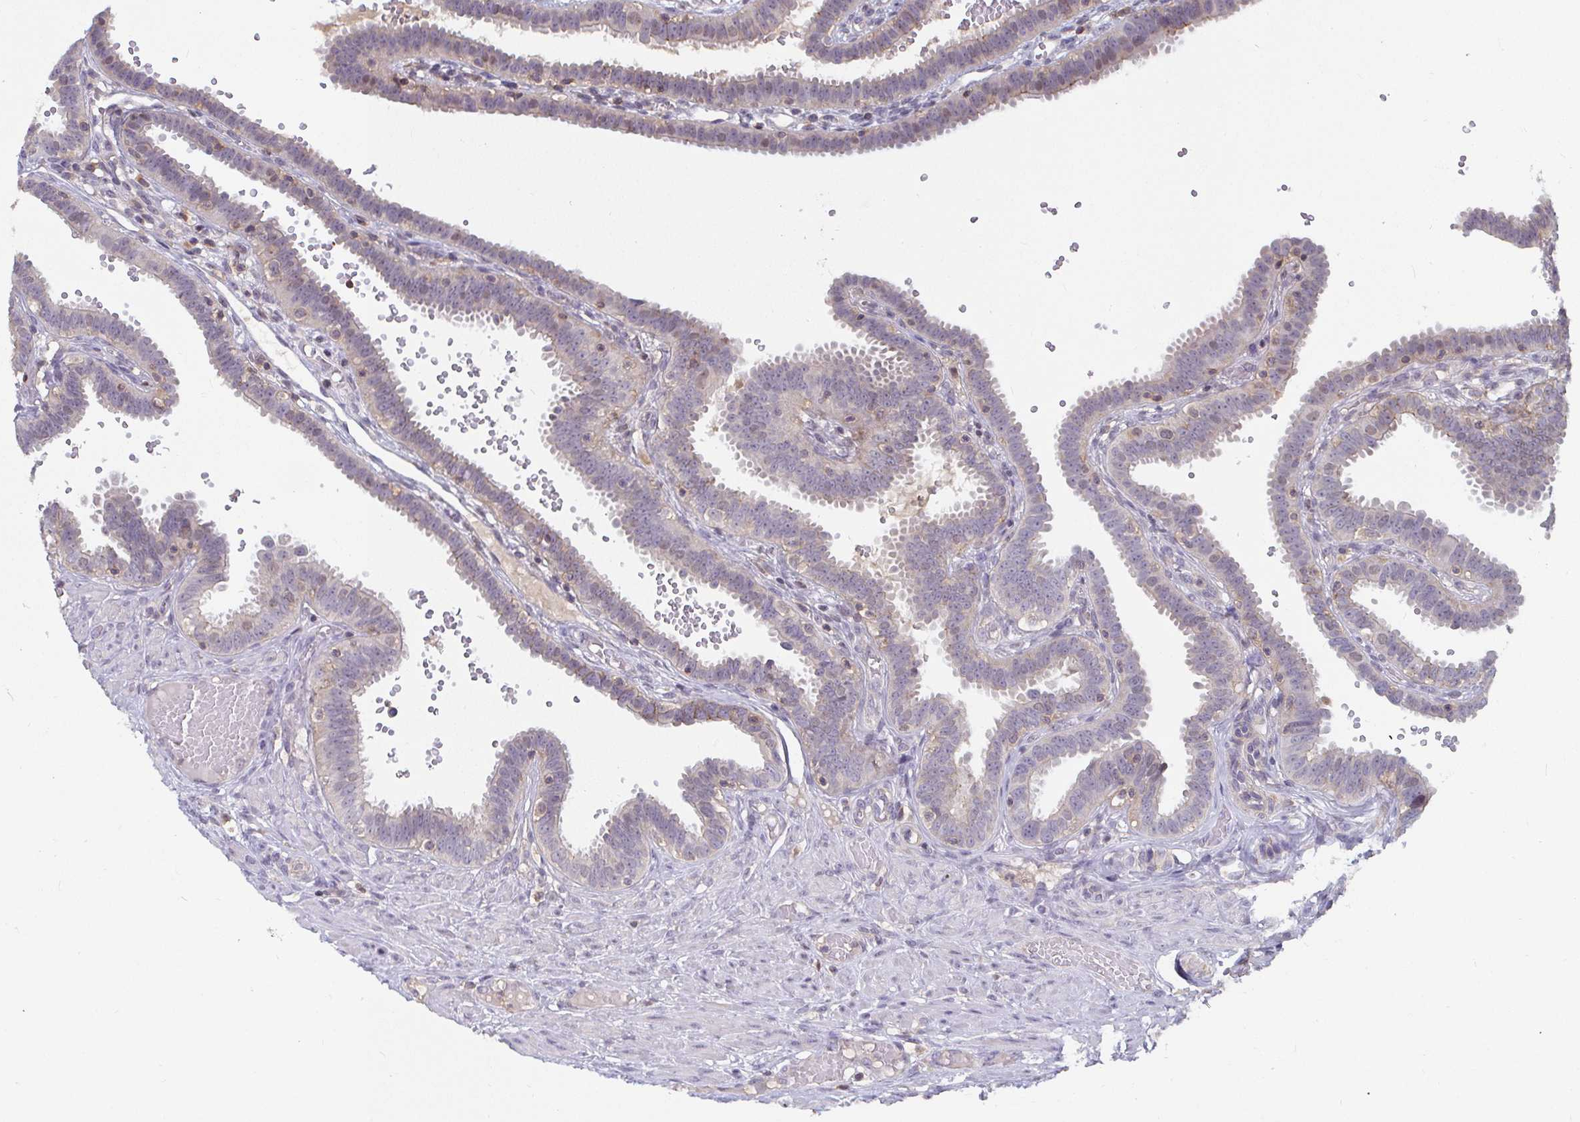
{"staining": {"intensity": "weak", "quantity": "<25%", "location": "cytoplasmic/membranous"}, "tissue": "fallopian tube", "cell_type": "Glandular cells", "image_type": "normal", "snomed": [{"axis": "morphology", "description": "Normal tissue, NOS"}, {"axis": "topography", "description": "Fallopian tube"}], "caption": "A histopathology image of human fallopian tube is negative for staining in glandular cells. (DAB IHC visualized using brightfield microscopy, high magnification).", "gene": "CDH18", "patient": {"sex": "female", "age": 37}}